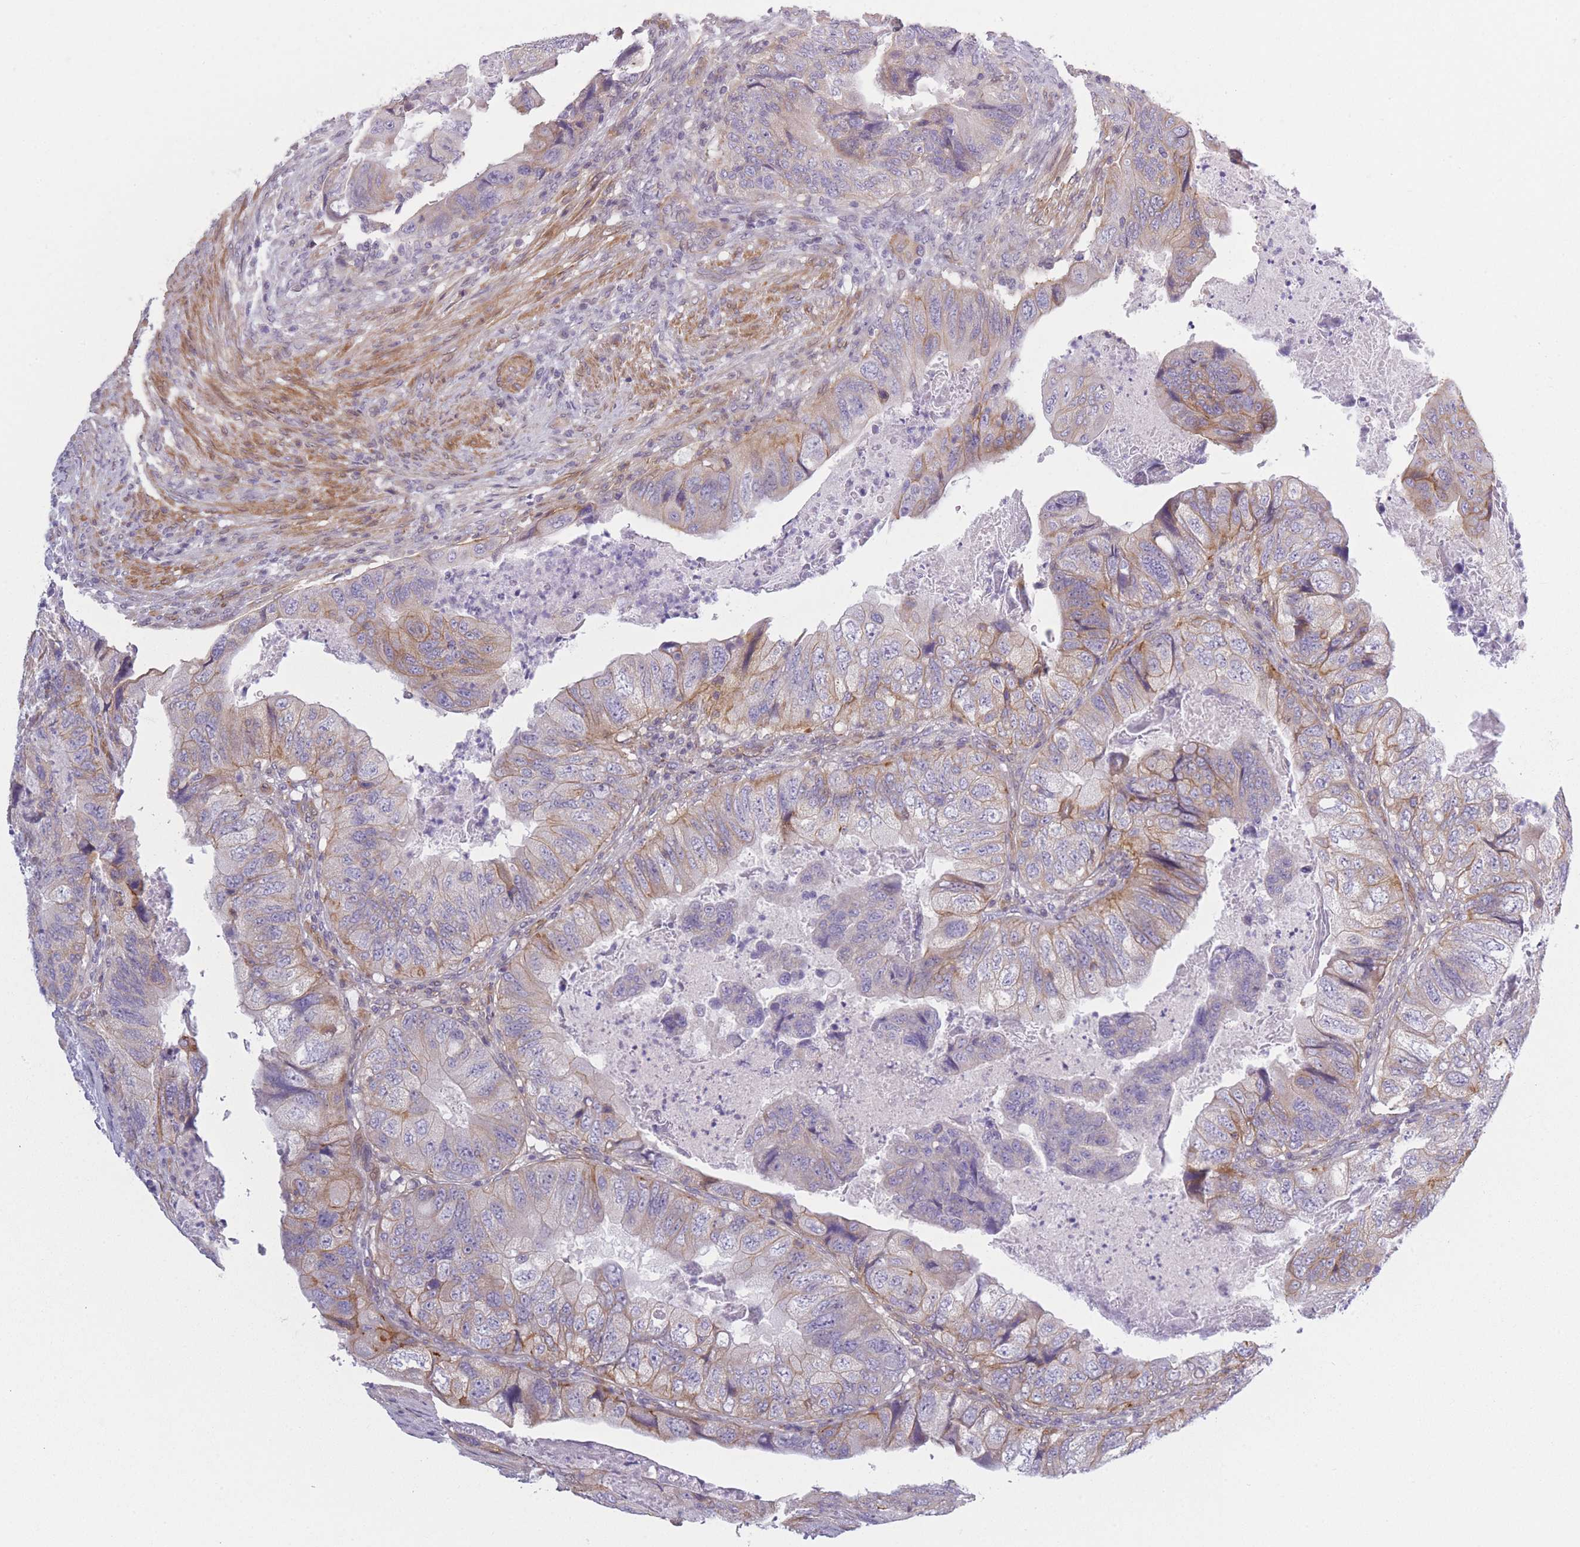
{"staining": {"intensity": "moderate", "quantity": "<25%", "location": "cytoplasmic/membranous"}, "tissue": "colorectal cancer", "cell_type": "Tumor cells", "image_type": "cancer", "snomed": [{"axis": "morphology", "description": "Adenocarcinoma, NOS"}, {"axis": "topography", "description": "Rectum"}], "caption": "Colorectal cancer stained with DAB IHC shows low levels of moderate cytoplasmic/membranous staining in approximately <25% of tumor cells. (Brightfield microscopy of DAB IHC at high magnification).", "gene": "SLC7A6", "patient": {"sex": "male", "age": 63}}